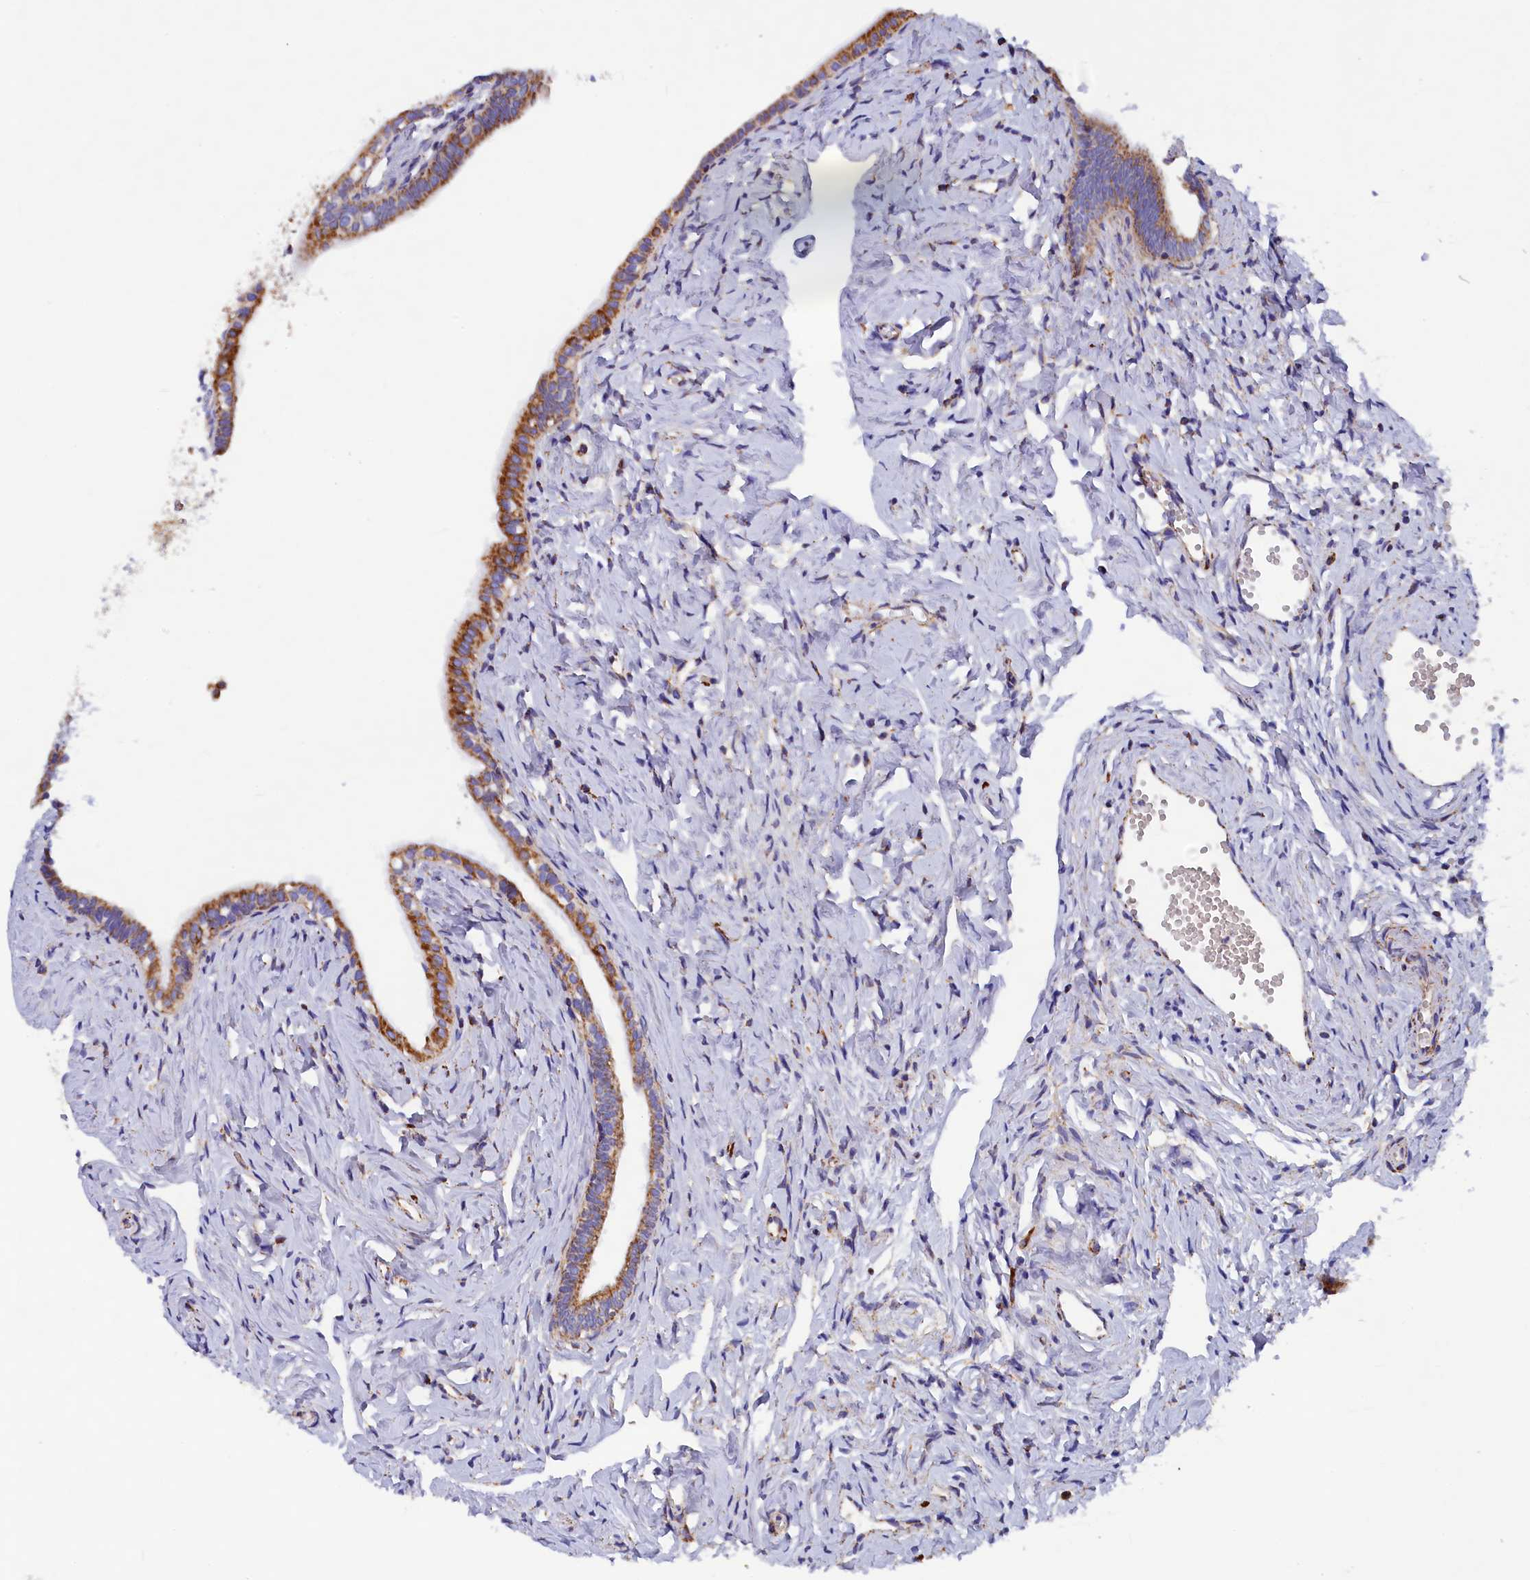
{"staining": {"intensity": "moderate", "quantity": ">75%", "location": "cytoplasmic/membranous"}, "tissue": "fallopian tube", "cell_type": "Glandular cells", "image_type": "normal", "snomed": [{"axis": "morphology", "description": "Normal tissue, NOS"}, {"axis": "topography", "description": "Fallopian tube"}], "caption": "Brown immunohistochemical staining in benign fallopian tube displays moderate cytoplasmic/membranous expression in about >75% of glandular cells.", "gene": "SLC39A3", "patient": {"sex": "female", "age": 66}}